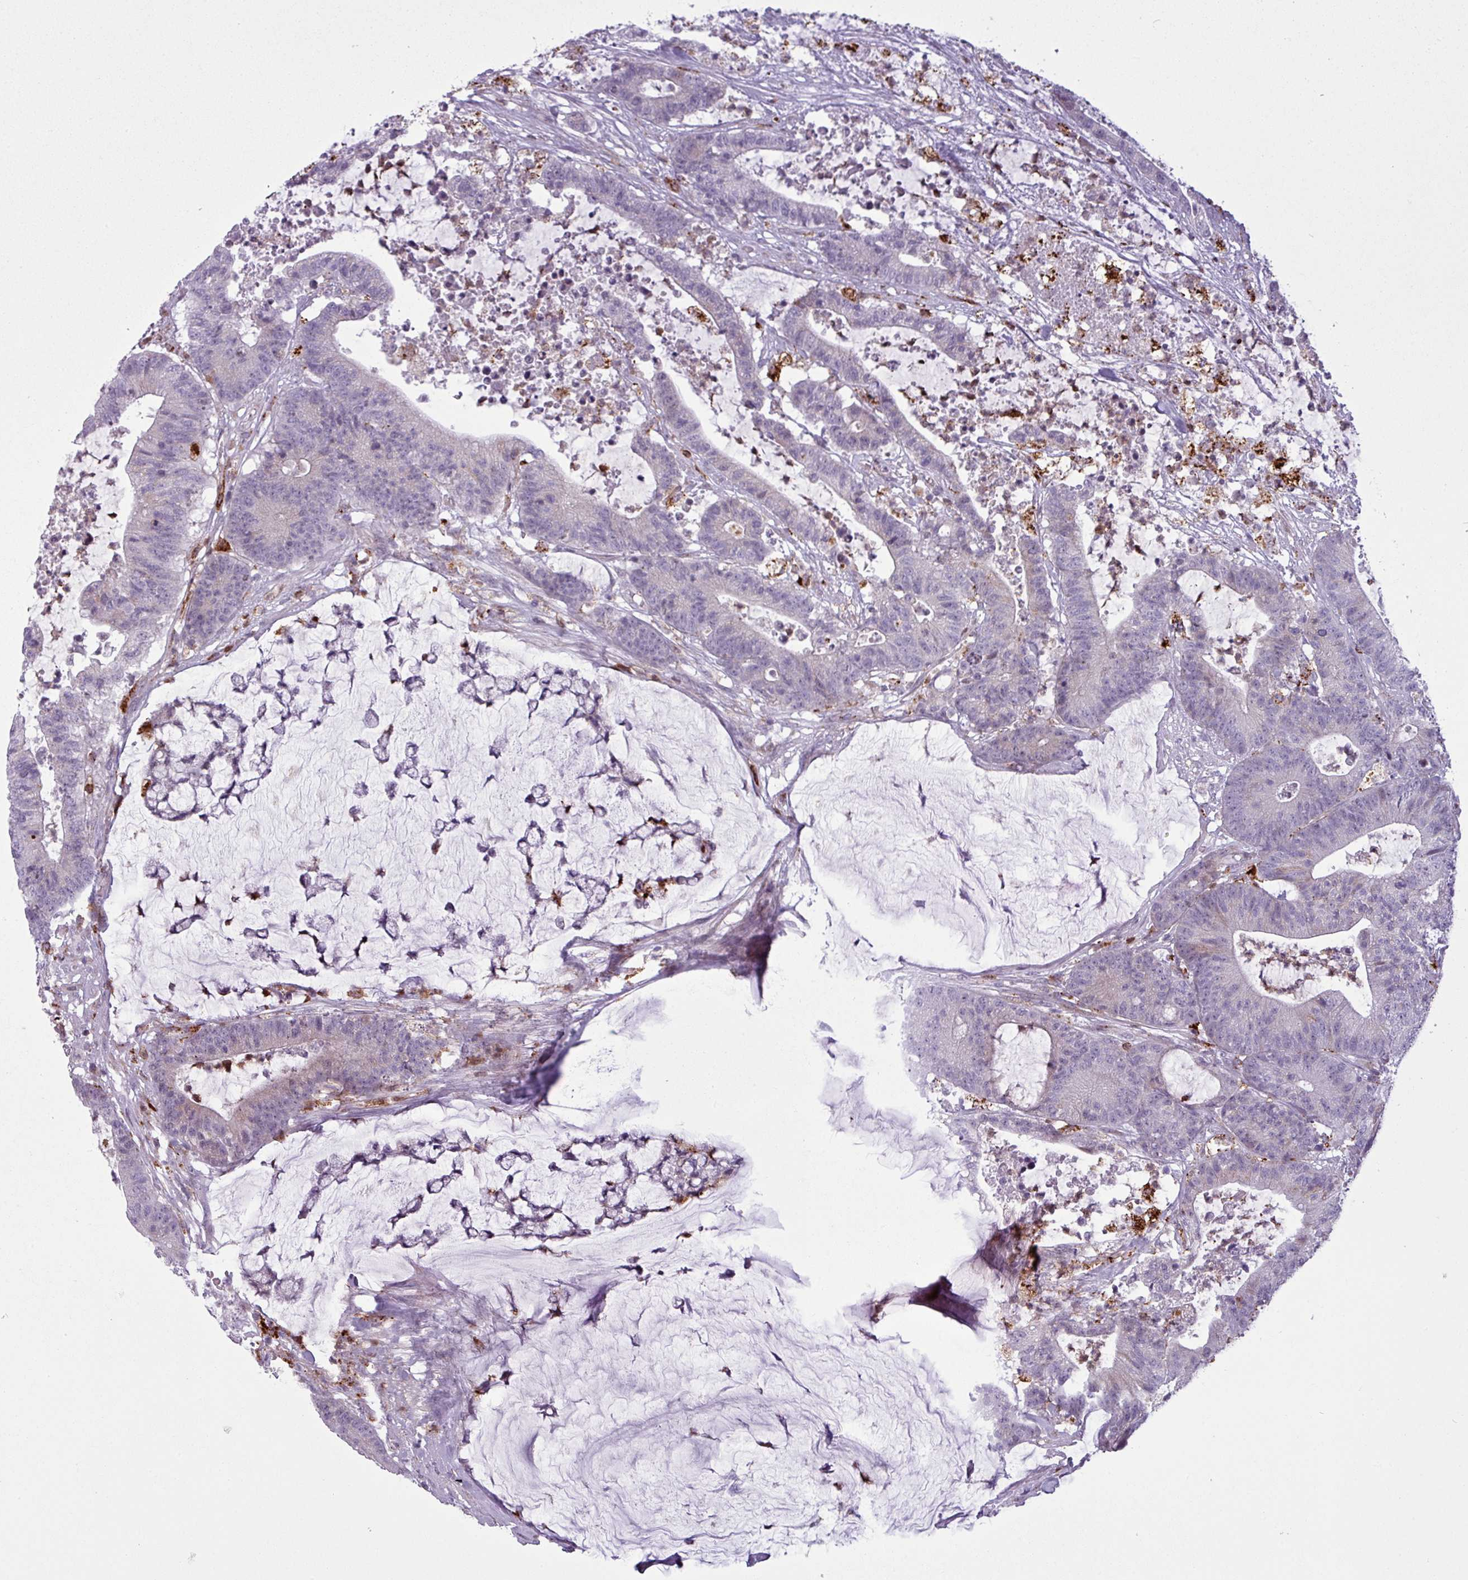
{"staining": {"intensity": "negative", "quantity": "none", "location": "none"}, "tissue": "colorectal cancer", "cell_type": "Tumor cells", "image_type": "cancer", "snomed": [{"axis": "morphology", "description": "Adenocarcinoma, NOS"}, {"axis": "topography", "description": "Colon"}], "caption": "IHC photomicrograph of neoplastic tissue: human adenocarcinoma (colorectal) stained with DAB (3,3'-diaminobenzidine) shows no significant protein positivity in tumor cells.", "gene": "MAP7D2", "patient": {"sex": "female", "age": 84}}